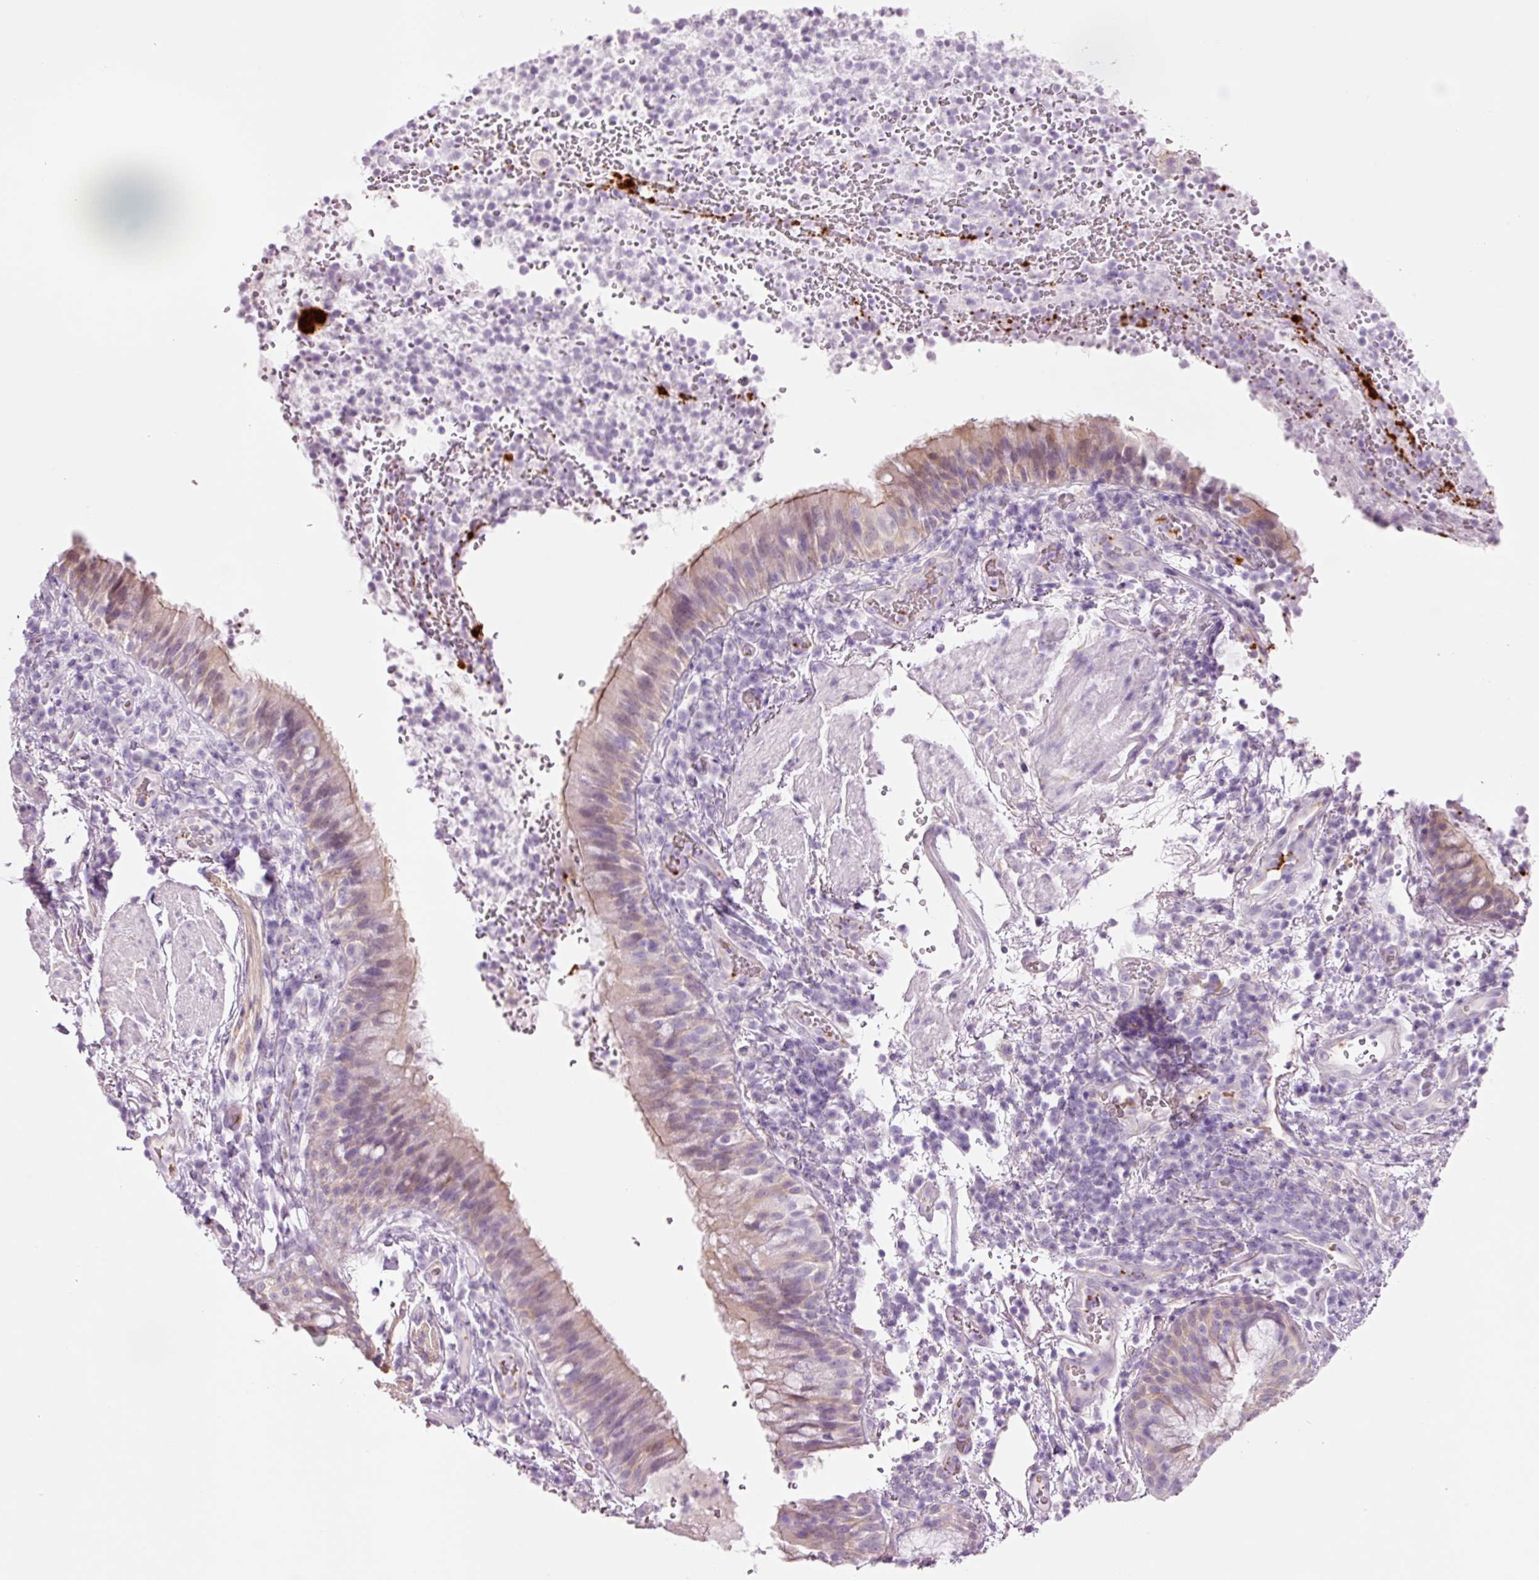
{"staining": {"intensity": "weak", "quantity": "25%-75%", "location": "cytoplasmic/membranous"}, "tissue": "bronchus", "cell_type": "Respiratory epithelial cells", "image_type": "normal", "snomed": [{"axis": "morphology", "description": "Normal tissue, NOS"}, {"axis": "topography", "description": "Cartilage tissue"}, {"axis": "topography", "description": "Bronchus"}], "caption": "About 25%-75% of respiratory epithelial cells in normal human bronchus reveal weak cytoplasmic/membranous protein staining as visualized by brown immunohistochemical staining.", "gene": "HSPA4L", "patient": {"sex": "male", "age": 56}}